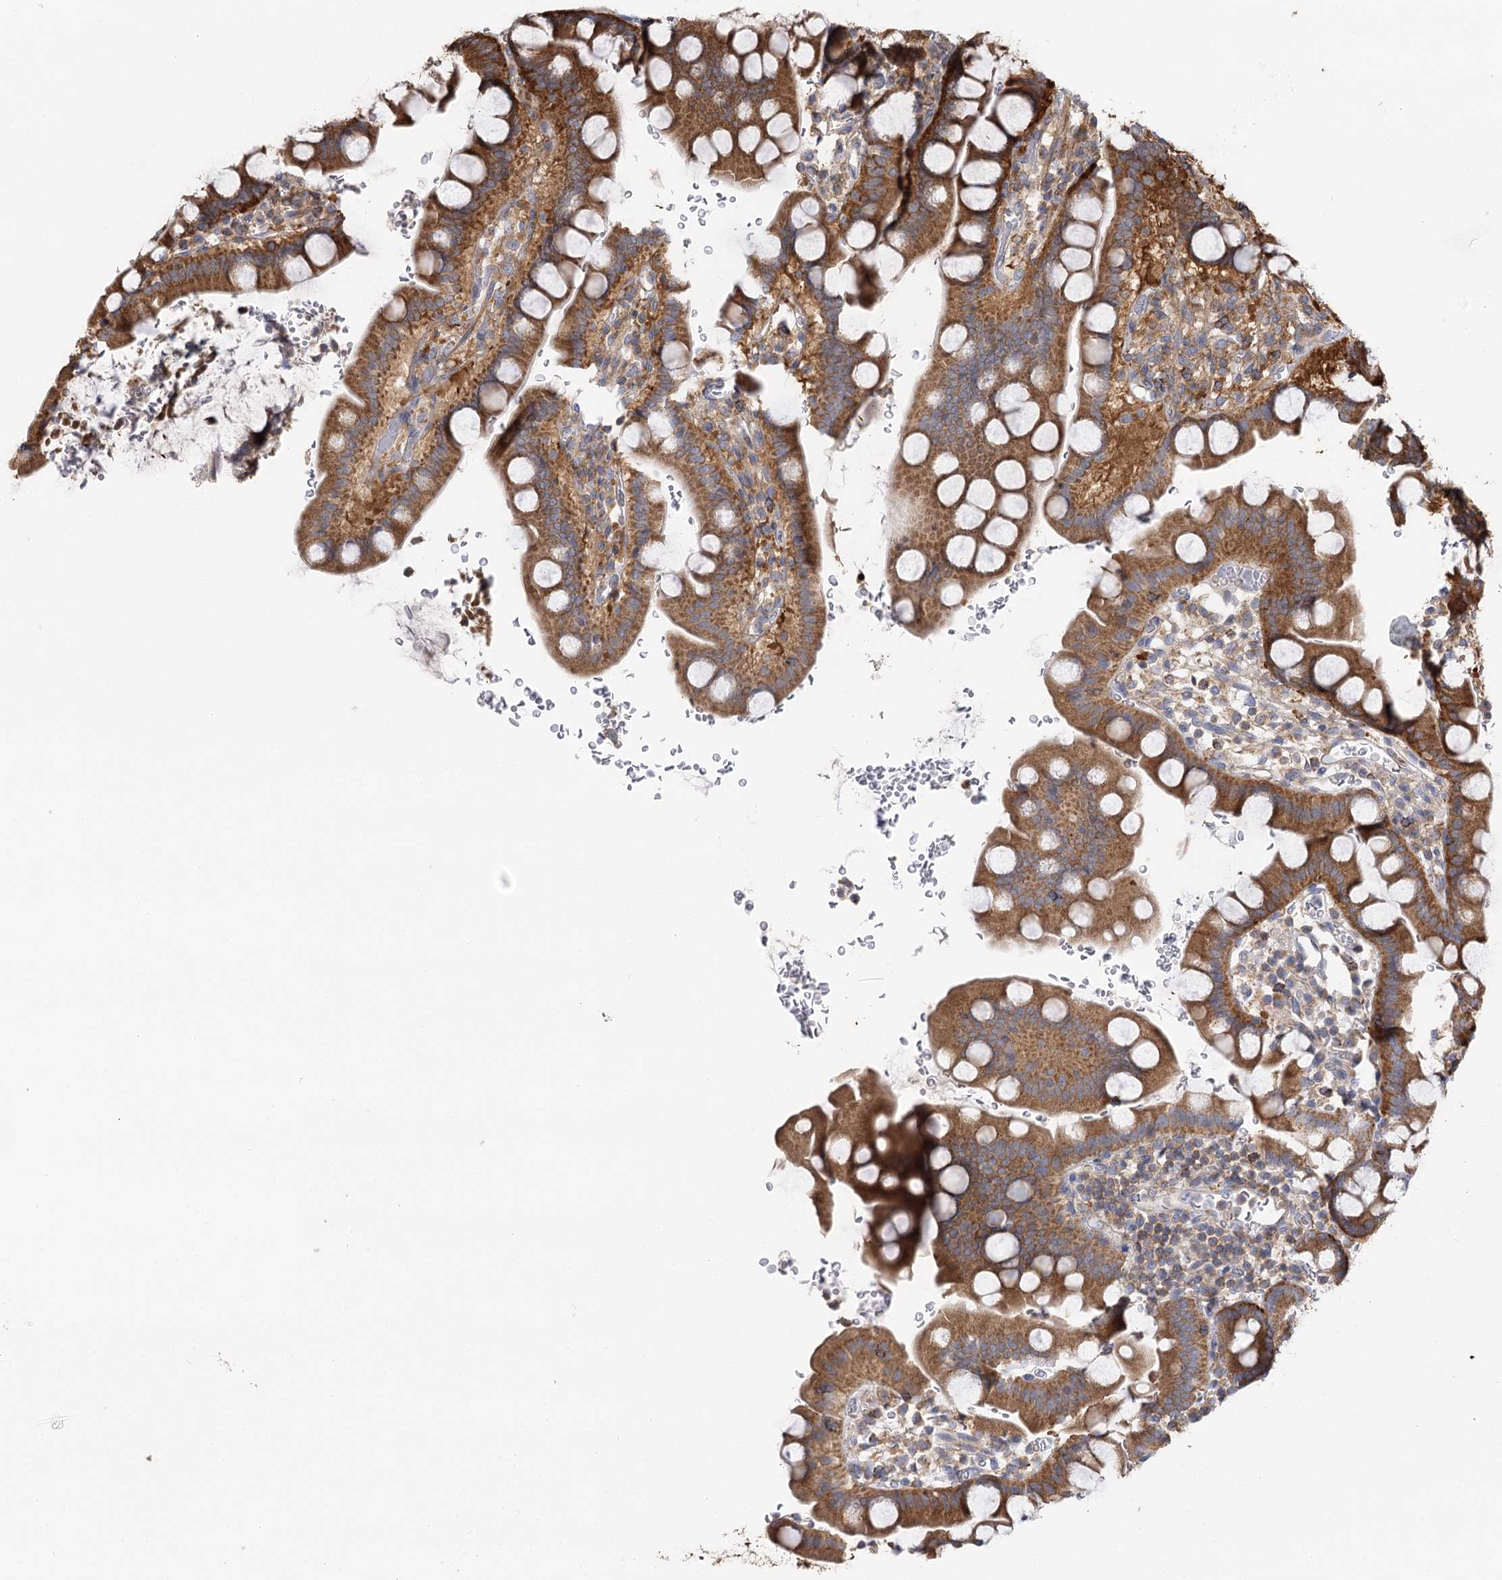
{"staining": {"intensity": "moderate", "quantity": ">75%", "location": "cytoplasmic/membranous"}, "tissue": "small intestine", "cell_type": "Glandular cells", "image_type": "normal", "snomed": [{"axis": "morphology", "description": "Normal tissue, NOS"}, {"axis": "topography", "description": "Stomach, upper"}, {"axis": "topography", "description": "Stomach, lower"}, {"axis": "topography", "description": "Small intestine"}], "caption": "Immunohistochemical staining of benign small intestine reveals medium levels of moderate cytoplasmic/membranous staining in approximately >75% of glandular cells.", "gene": "SEC24B", "patient": {"sex": "male", "age": 68}}